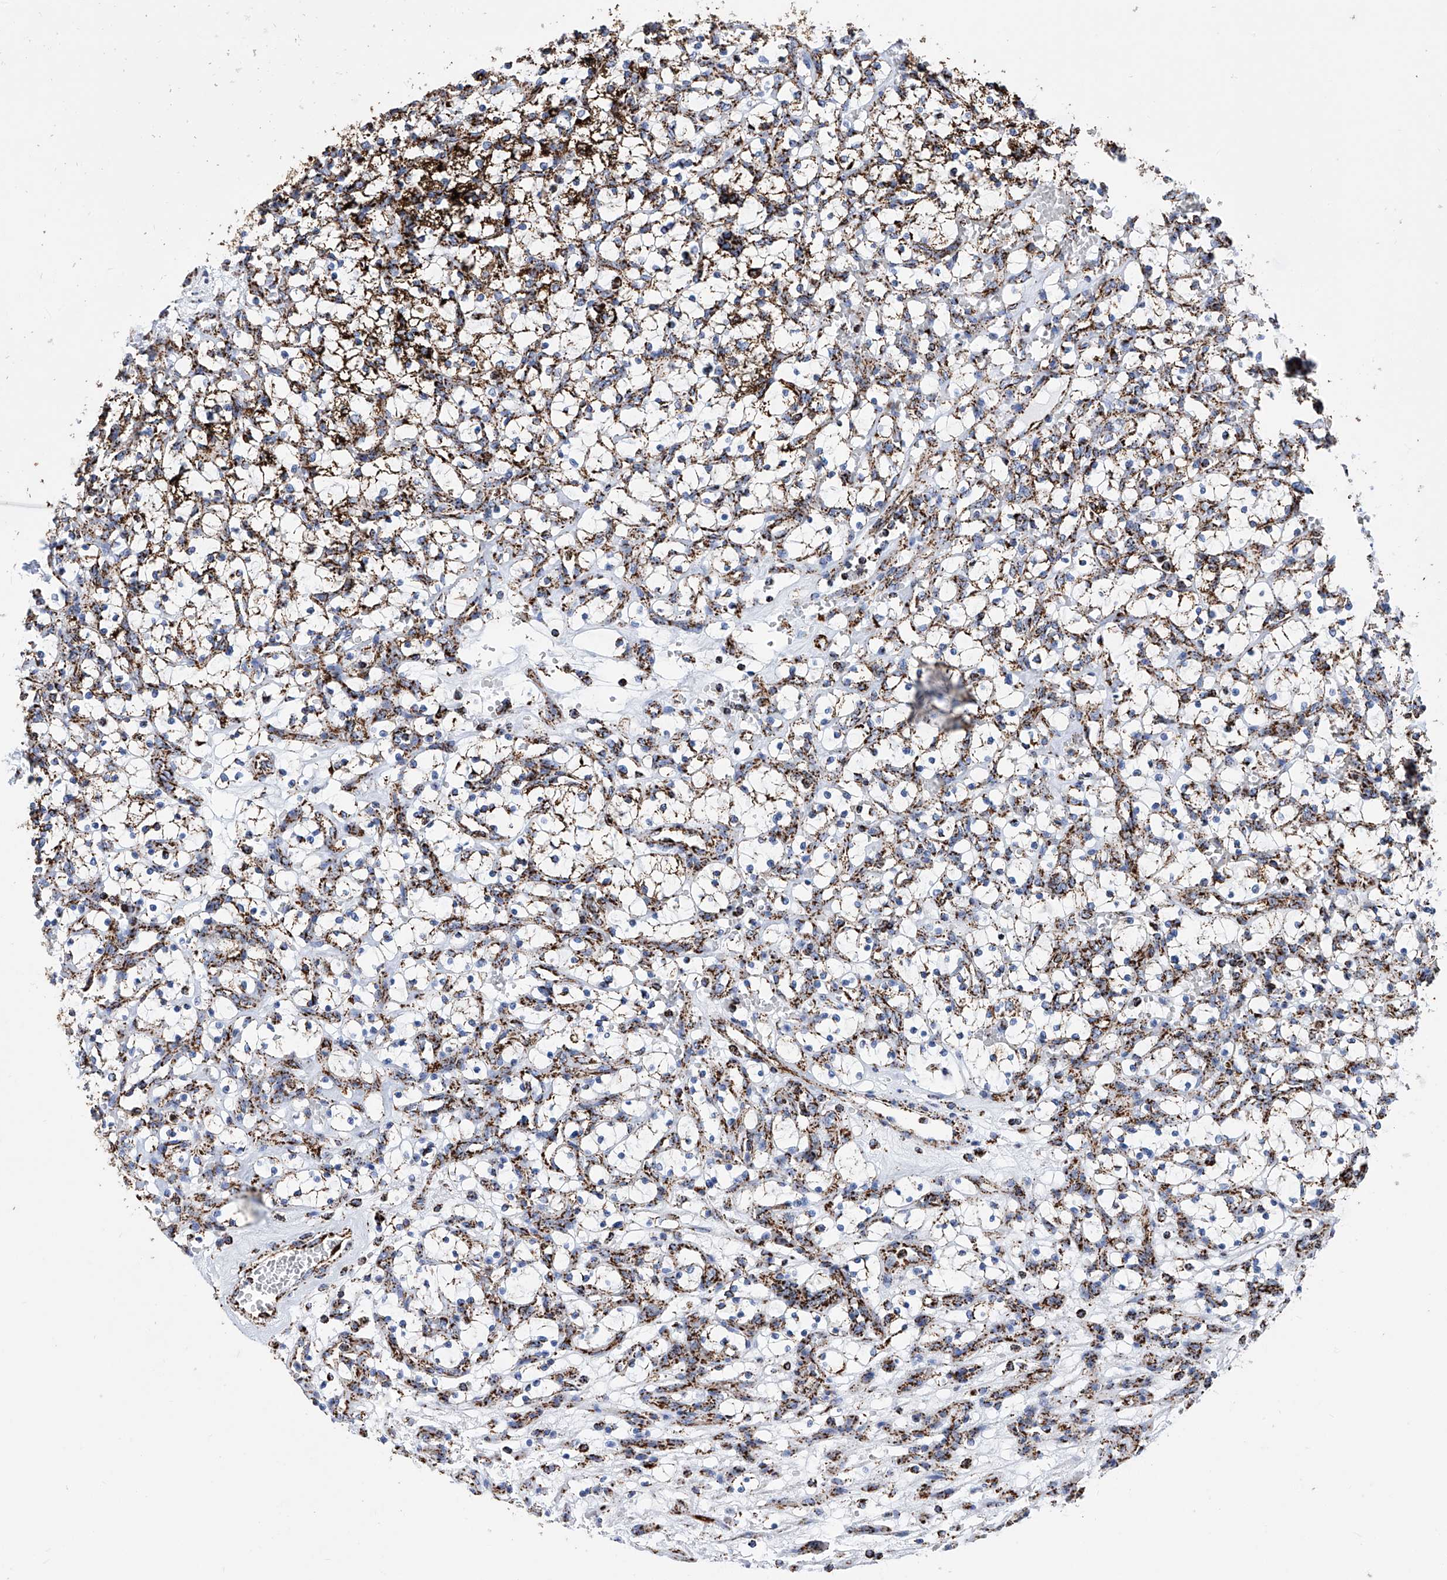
{"staining": {"intensity": "strong", "quantity": "25%-75%", "location": "cytoplasmic/membranous"}, "tissue": "renal cancer", "cell_type": "Tumor cells", "image_type": "cancer", "snomed": [{"axis": "morphology", "description": "Adenocarcinoma, NOS"}, {"axis": "topography", "description": "Kidney"}], "caption": "Strong cytoplasmic/membranous protein staining is identified in approximately 25%-75% of tumor cells in renal adenocarcinoma. Nuclei are stained in blue.", "gene": "ATP5PF", "patient": {"sex": "female", "age": 69}}